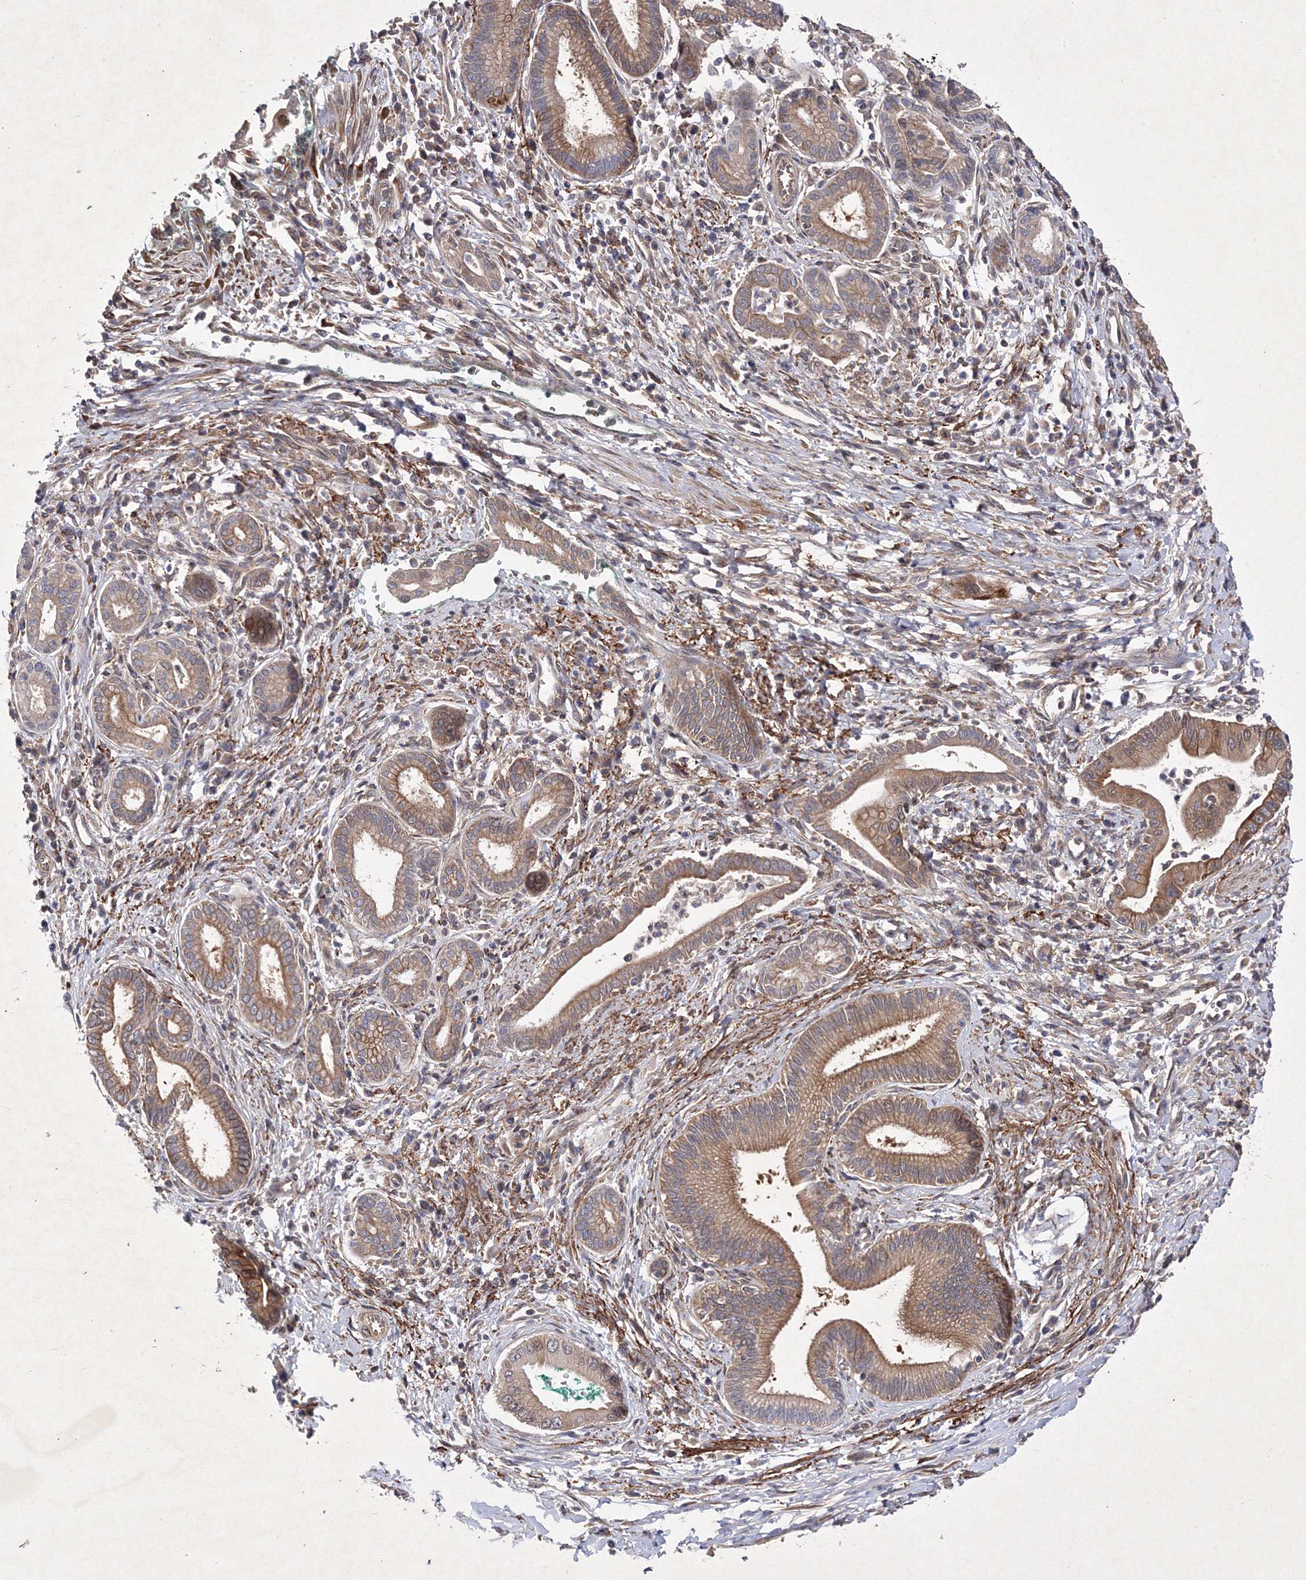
{"staining": {"intensity": "moderate", "quantity": ">75%", "location": "cytoplasmic/membranous"}, "tissue": "pancreatic cancer", "cell_type": "Tumor cells", "image_type": "cancer", "snomed": [{"axis": "morphology", "description": "Adenocarcinoma, NOS"}, {"axis": "topography", "description": "Pancreas"}], "caption": "Human pancreatic cancer (adenocarcinoma) stained with a protein marker reveals moderate staining in tumor cells.", "gene": "SNX18", "patient": {"sex": "male", "age": 78}}